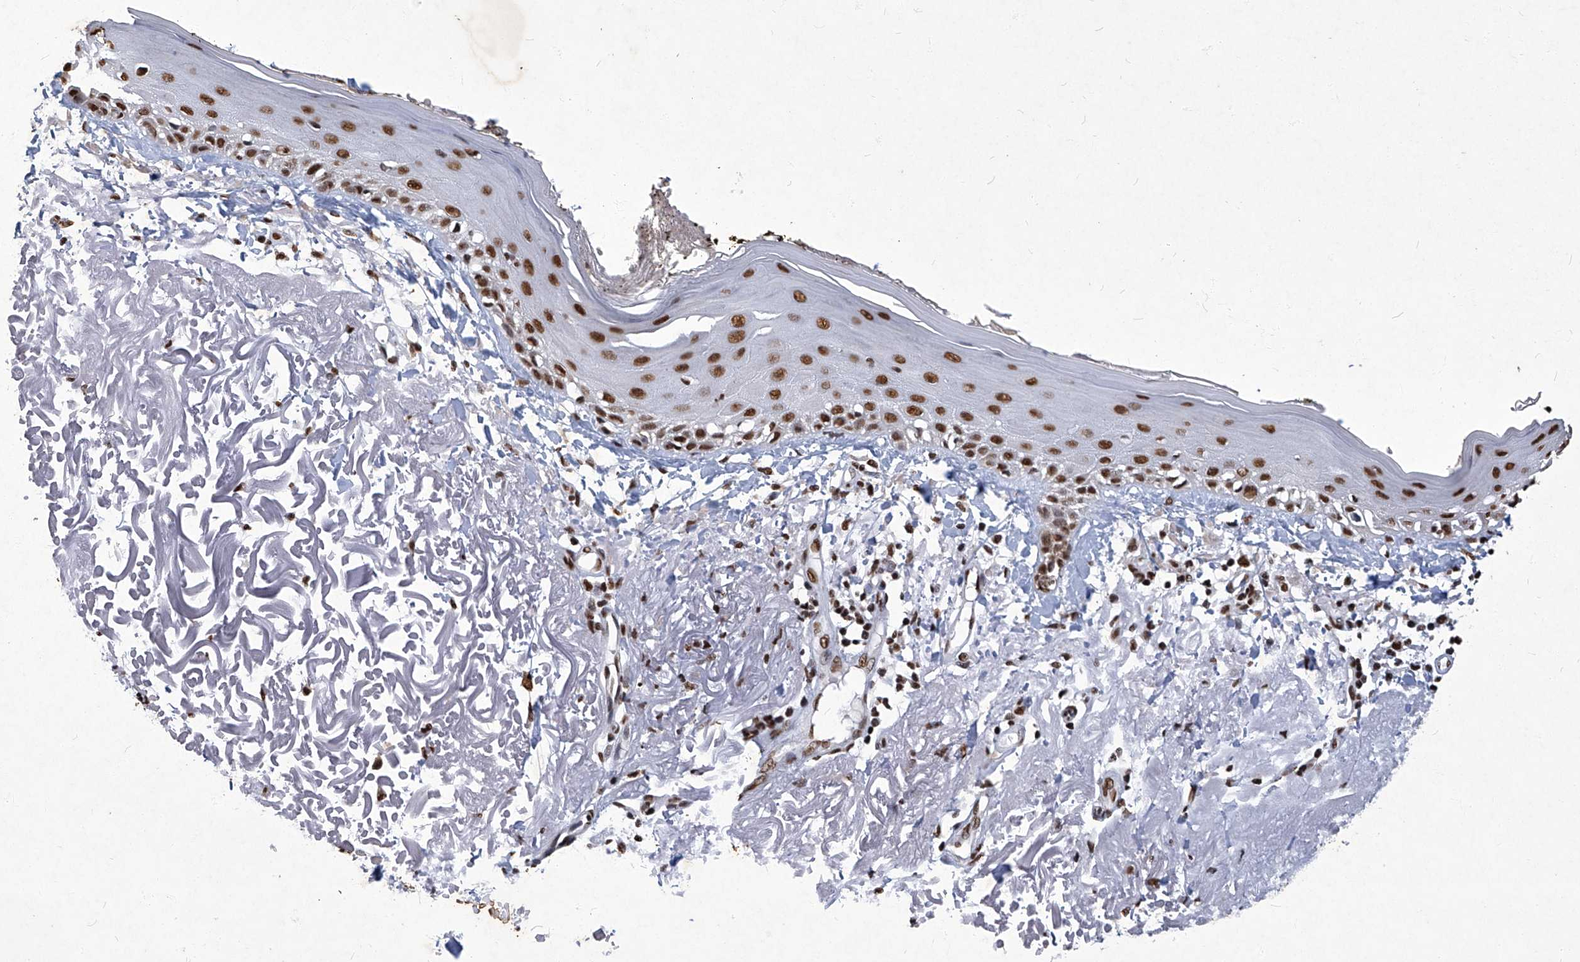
{"staining": {"intensity": "moderate", "quantity": ">75%", "location": "nuclear"}, "tissue": "skin", "cell_type": "Fibroblasts", "image_type": "normal", "snomed": [{"axis": "morphology", "description": "Normal tissue, NOS"}, {"axis": "topography", "description": "Skin"}, {"axis": "topography", "description": "Skeletal muscle"}], "caption": "Benign skin reveals moderate nuclear positivity in about >75% of fibroblasts Ihc stains the protein of interest in brown and the nuclei are stained blue..", "gene": "HBP1", "patient": {"sex": "male", "age": 83}}